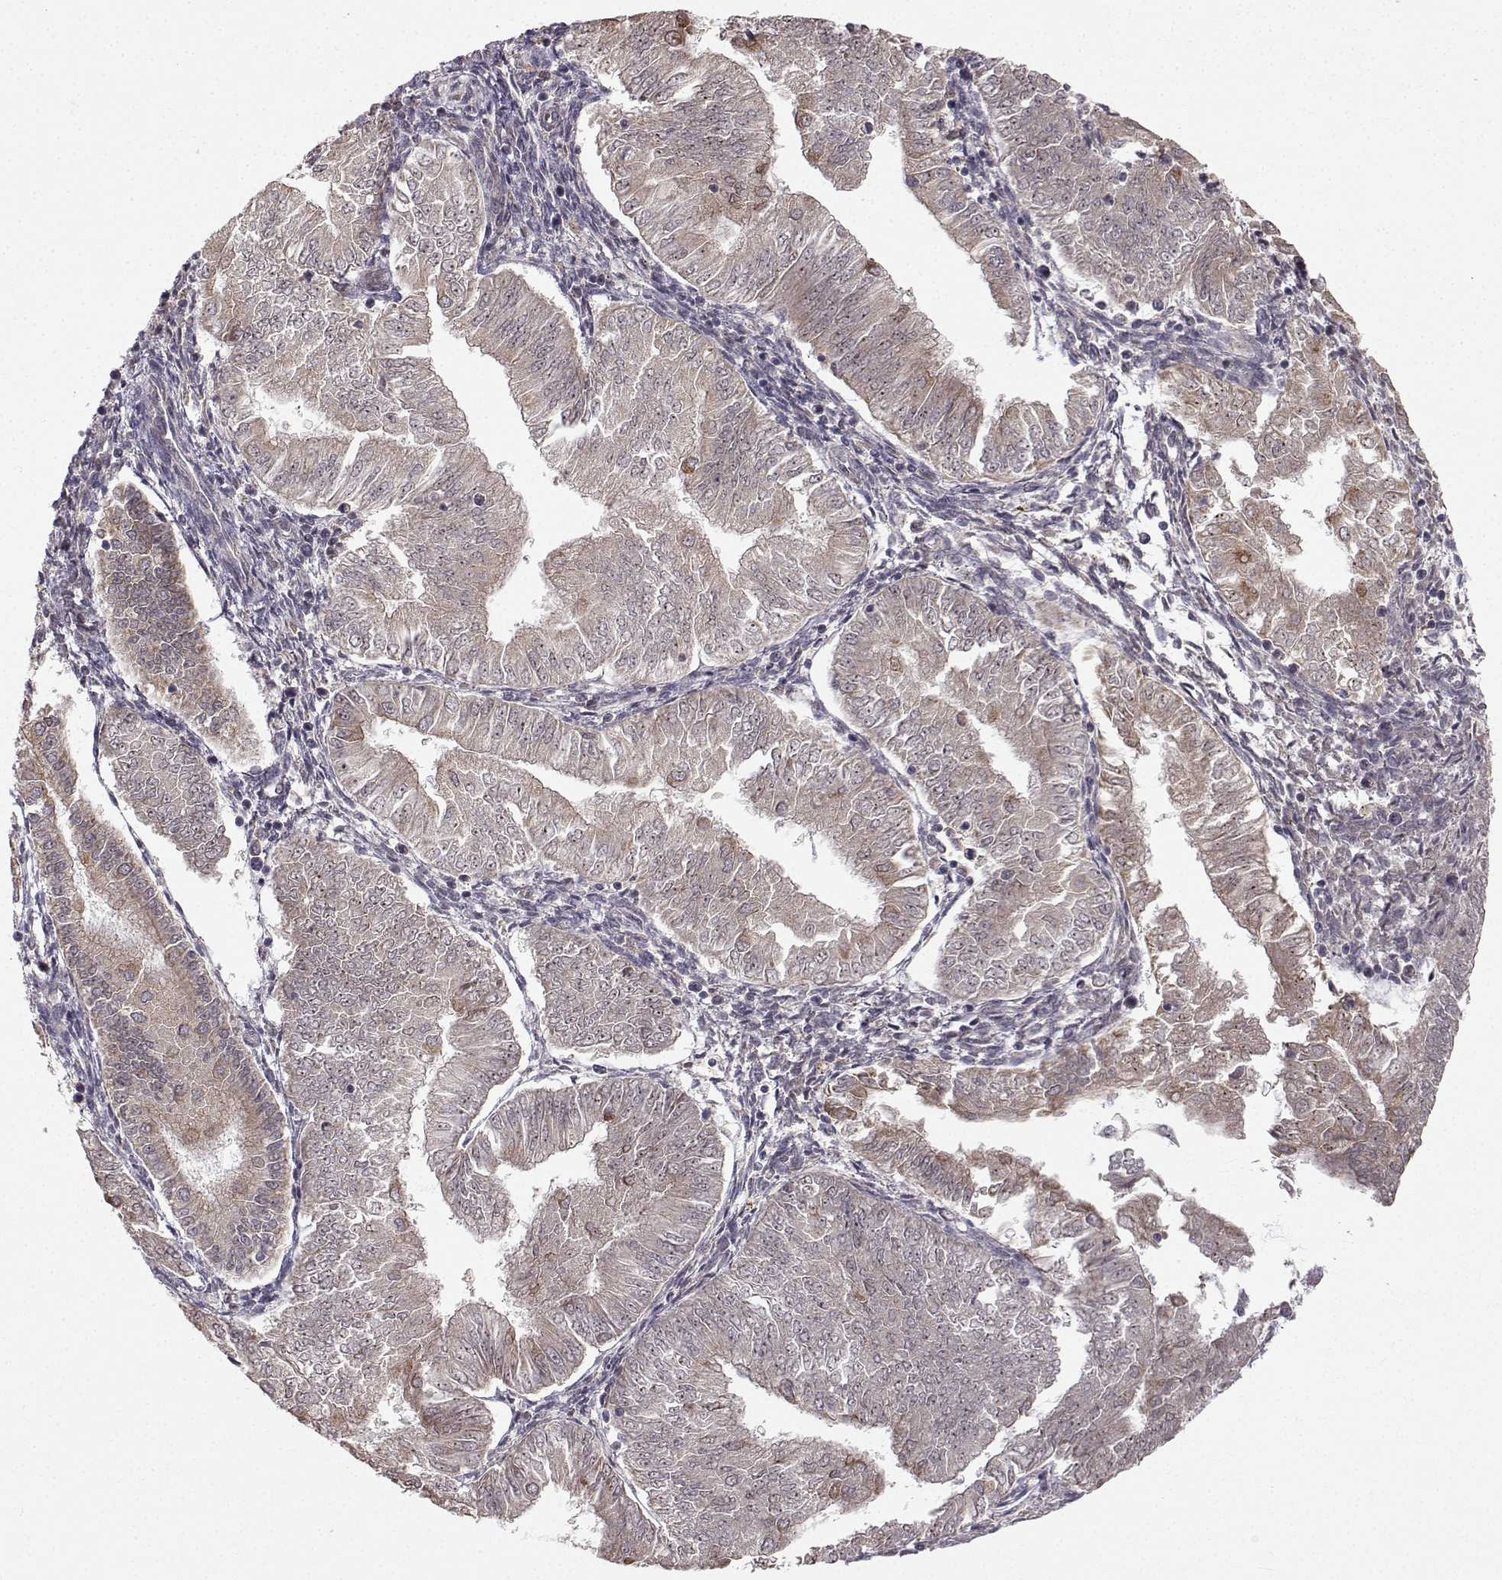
{"staining": {"intensity": "weak", "quantity": "<25%", "location": "cytoplasmic/membranous"}, "tissue": "endometrial cancer", "cell_type": "Tumor cells", "image_type": "cancer", "snomed": [{"axis": "morphology", "description": "Adenocarcinoma, NOS"}, {"axis": "topography", "description": "Endometrium"}], "caption": "Tumor cells are negative for protein expression in human endometrial adenocarcinoma.", "gene": "APC", "patient": {"sex": "female", "age": 53}}